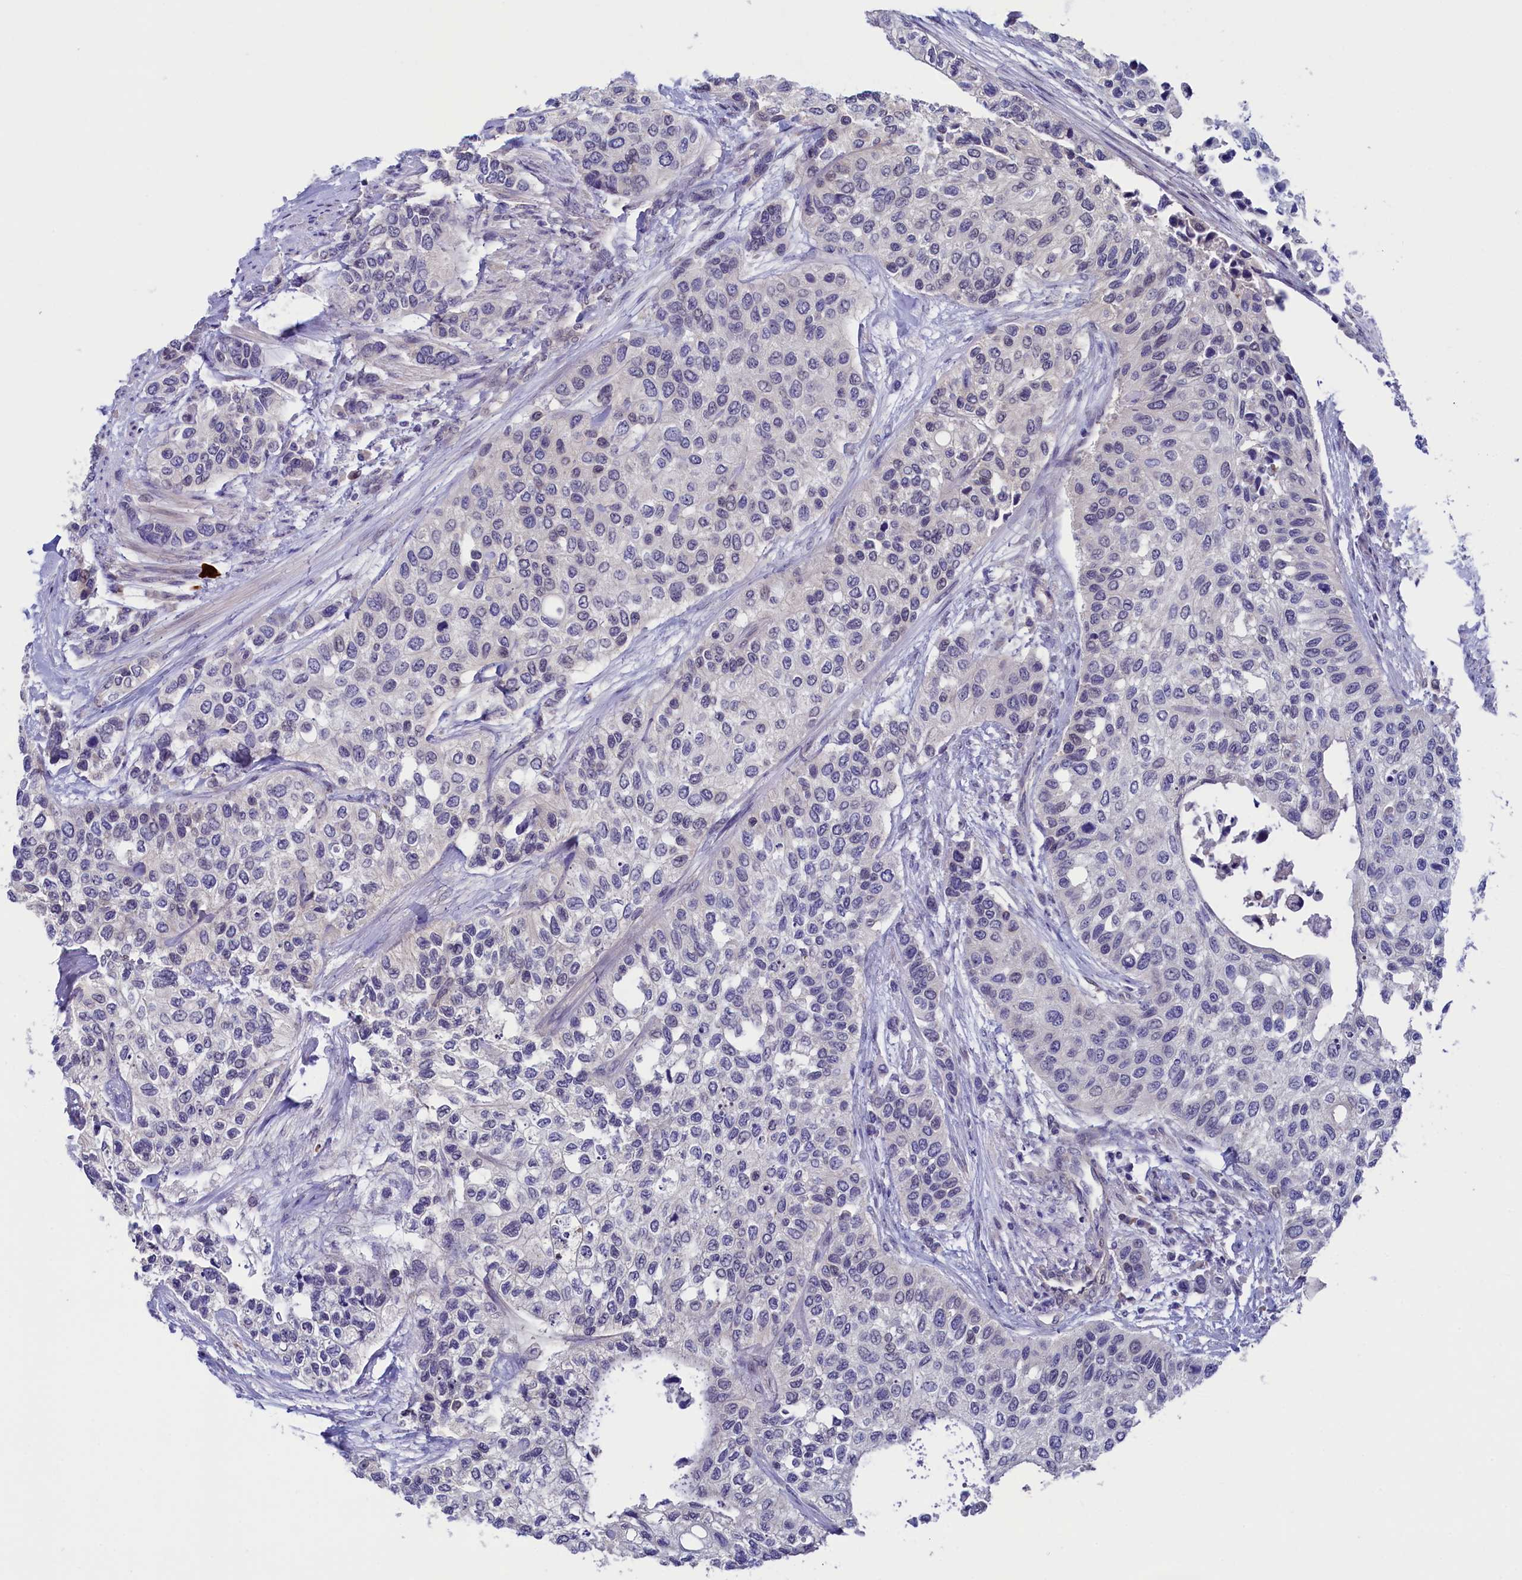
{"staining": {"intensity": "weak", "quantity": "<25%", "location": "nuclear"}, "tissue": "urothelial cancer", "cell_type": "Tumor cells", "image_type": "cancer", "snomed": [{"axis": "morphology", "description": "Normal tissue, NOS"}, {"axis": "morphology", "description": "Urothelial carcinoma, High grade"}, {"axis": "topography", "description": "Vascular tissue"}, {"axis": "topography", "description": "Urinary bladder"}], "caption": "Immunohistochemical staining of urothelial cancer exhibits no significant positivity in tumor cells.", "gene": "FLYWCH2", "patient": {"sex": "female", "age": 56}}